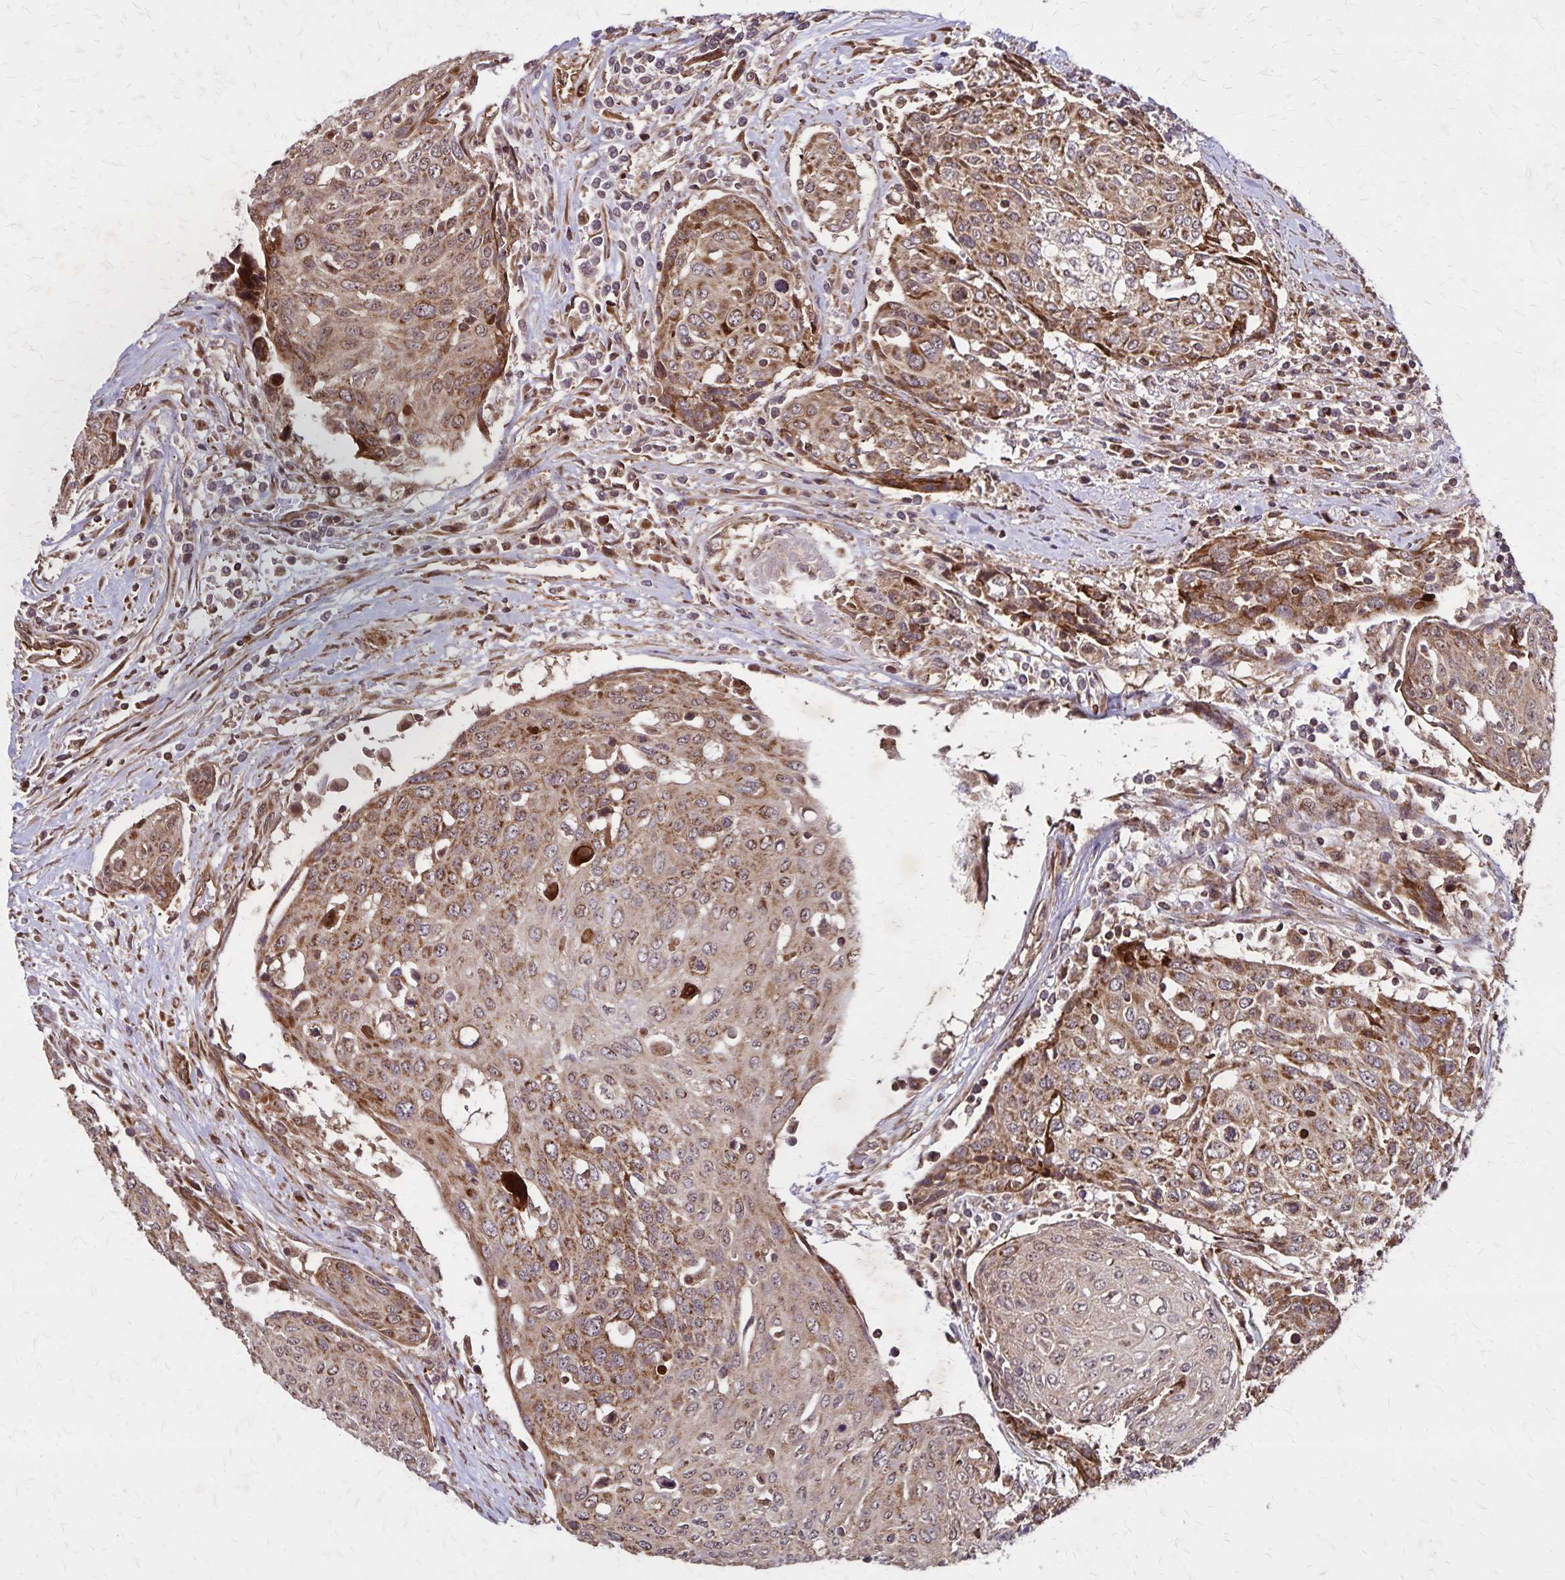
{"staining": {"intensity": "moderate", "quantity": ">75%", "location": "cytoplasmic/membranous"}, "tissue": "urothelial cancer", "cell_type": "Tumor cells", "image_type": "cancer", "snomed": [{"axis": "morphology", "description": "Urothelial carcinoma, High grade"}, {"axis": "topography", "description": "Urinary bladder"}], "caption": "Urothelial cancer was stained to show a protein in brown. There is medium levels of moderate cytoplasmic/membranous positivity in about >75% of tumor cells.", "gene": "NFS1", "patient": {"sex": "female", "age": 70}}